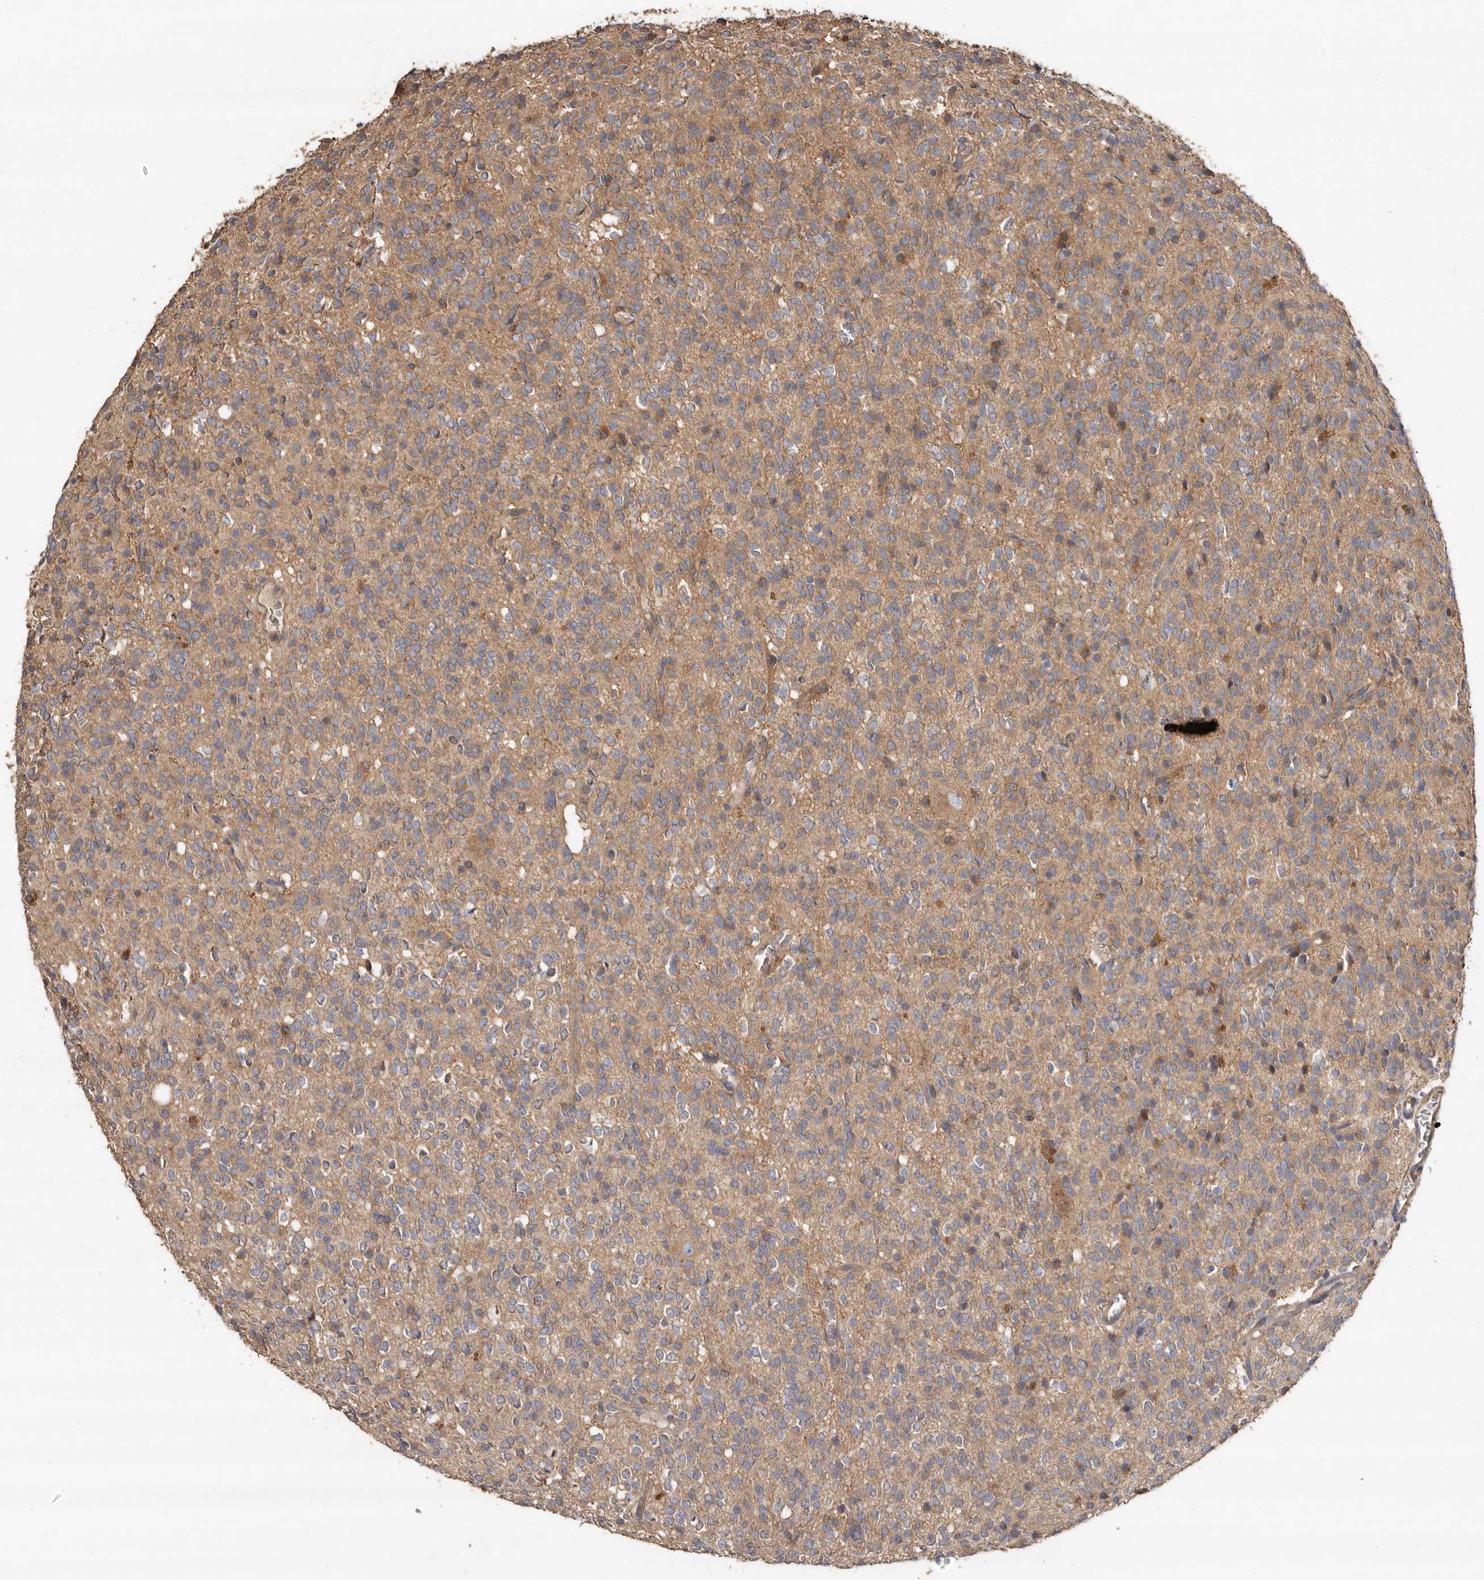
{"staining": {"intensity": "moderate", "quantity": "25%-75%", "location": "cytoplasmic/membranous"}, "tissue": "glioma", "cell_type": "Tumor cells", "image_type": "cancer", "snomed": [{"axis": "morphology", "description": "Glioma, malignant, High grade"}, {"axis": "topography", "description": "Brain"}], "caption": "Human malignant glioma (high-grade) stained with a brown dye demonstrates moderate cytoplasmic/membranous positive staining in about 25%-75% of tumor cells.", "gene": "FLCN", "patient": {"sex": "male", "age": 34}}